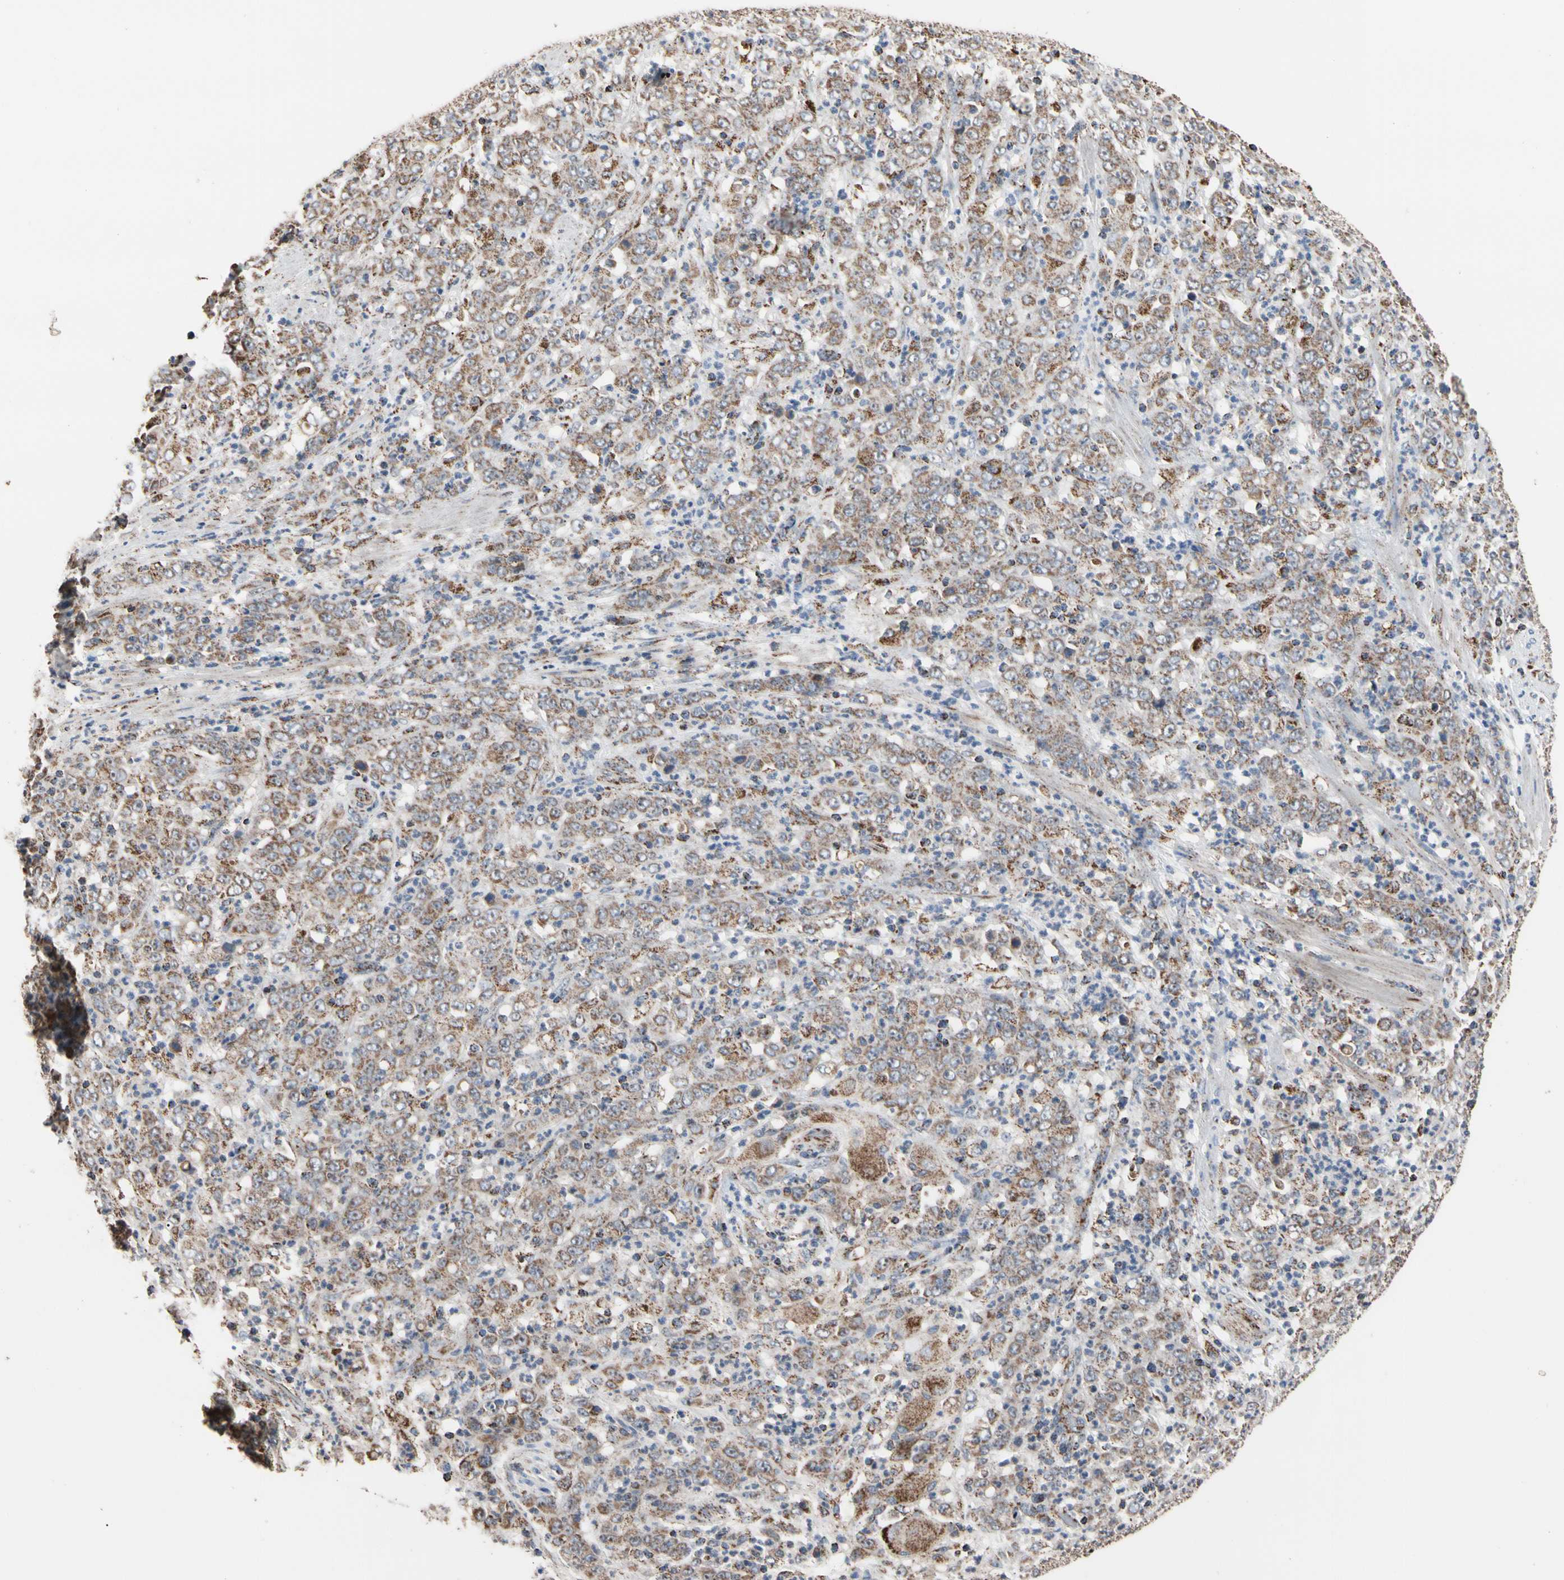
{"staining": {"intensity": "moderate", "quantity": ">75%", "location": "cytoplasmic/membranous"}, "tissue": "stomach cancer", "cell_type": "Tumor cells", "image_type": "cancer", "snomed": [{"axis": "morphology", "description": "Adenocarcinoma, NOS"}, {"axis": "topography", "description": "Stomach, lower"}], "caption": "Immunohistochemistry (IHC) (DAB (3,3'-diaminobenzidine)) staining of human adenocarcinoma (stomach) demonstrates moderate cytoplasmic/membranous protein expression in about >75% of tumor cells.", "gene": "FAM110B", "patient": {"sex": "female", "age": 71}}